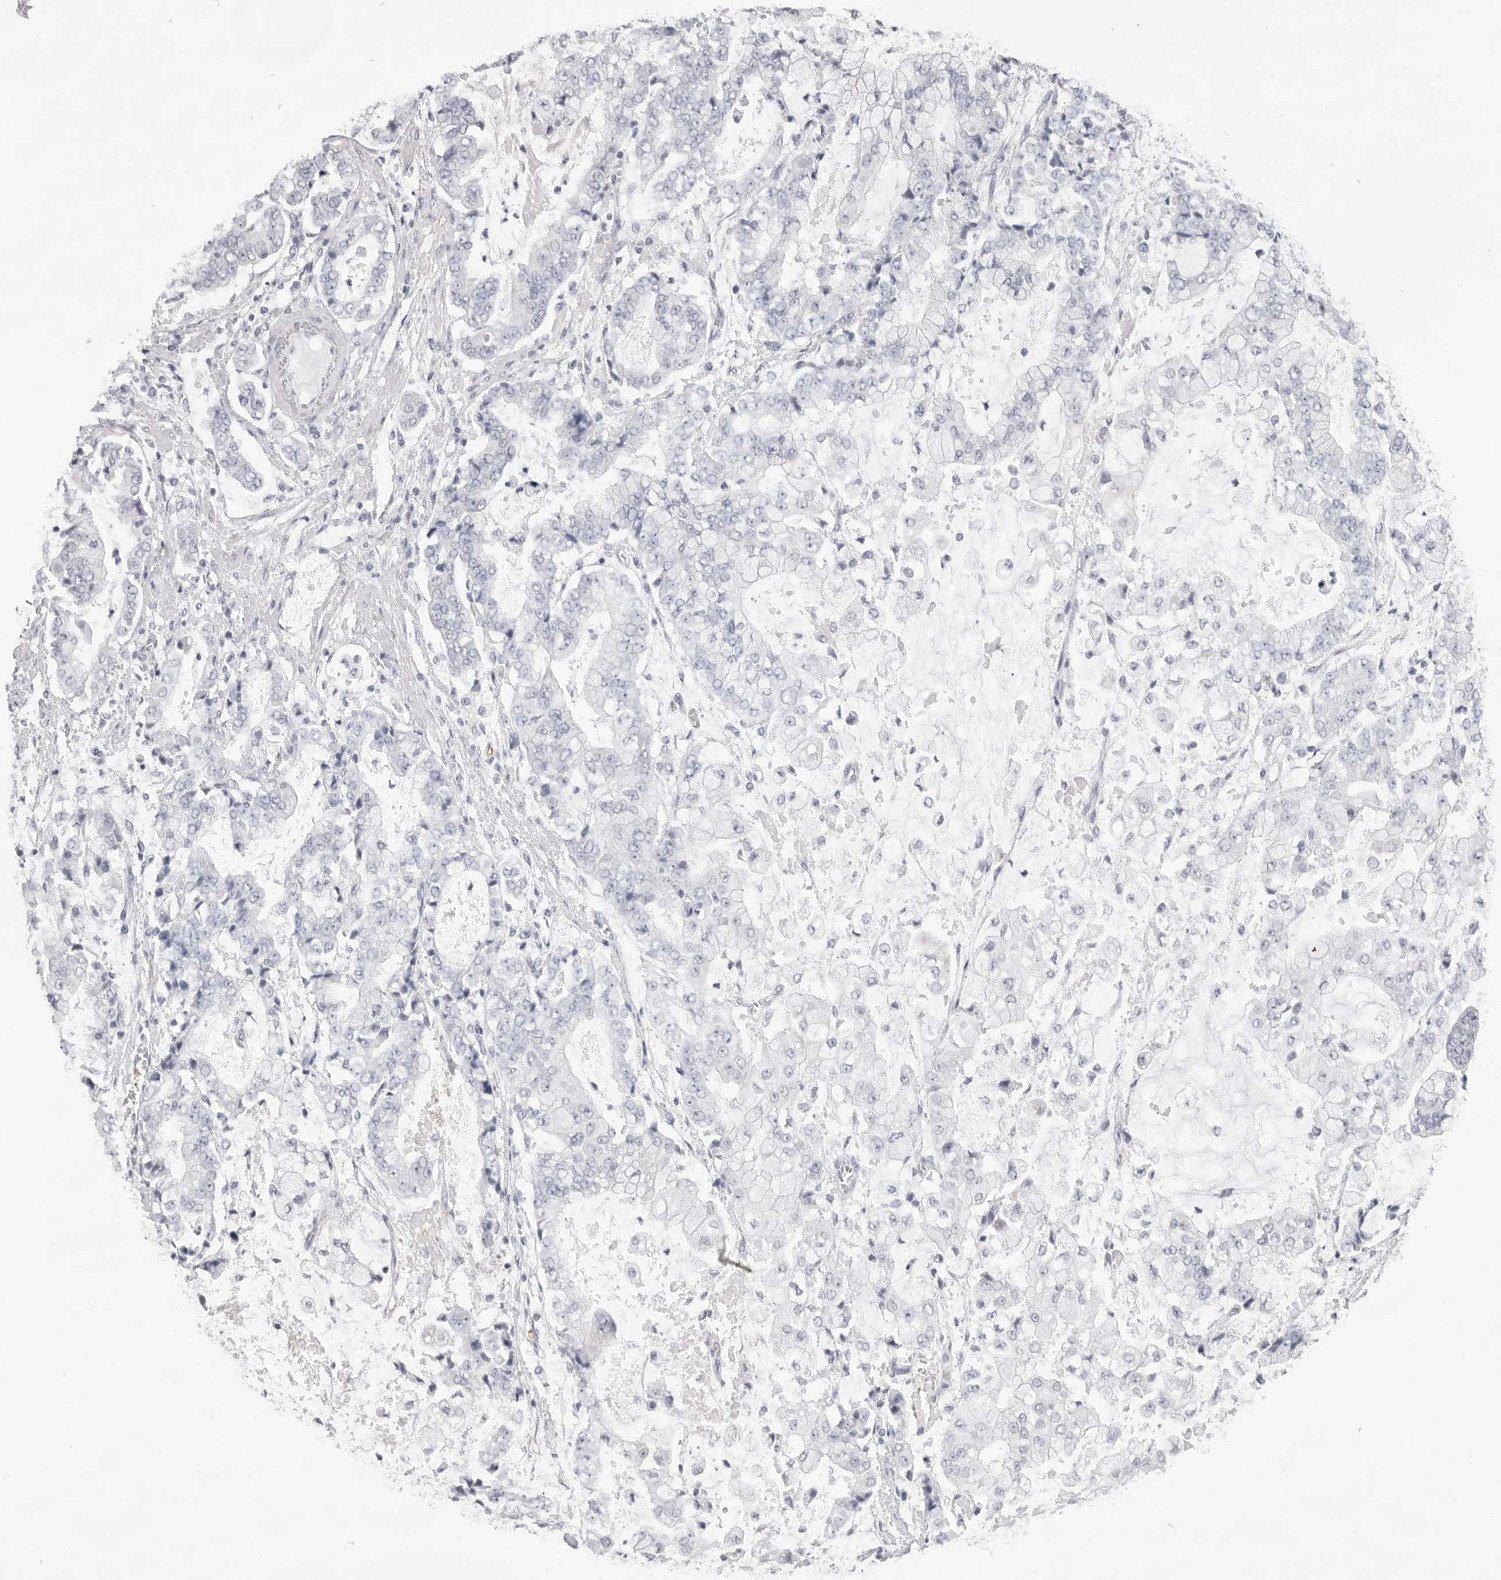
{"staining": {"intensity": "negative", "quantity": "none", "location": "none"}, "tissue": "stomach cancer", "cell_type": "Tumor cells", "image_type": "cancer", "snomed": [{"axis": "morphology", "description": "Adenocarcinoma, NOS"}, {"axis": "topography", "description": "Stomach"}], "caption": "A high-resolution histopathology image shows immunohistochemistry (IHC) staining of stomach cancer (adenocarcinoma), which displays no significant positivity in tumor cells.", "gene": "SPTA1", "patient": {"sex": "male", "age": 76}}